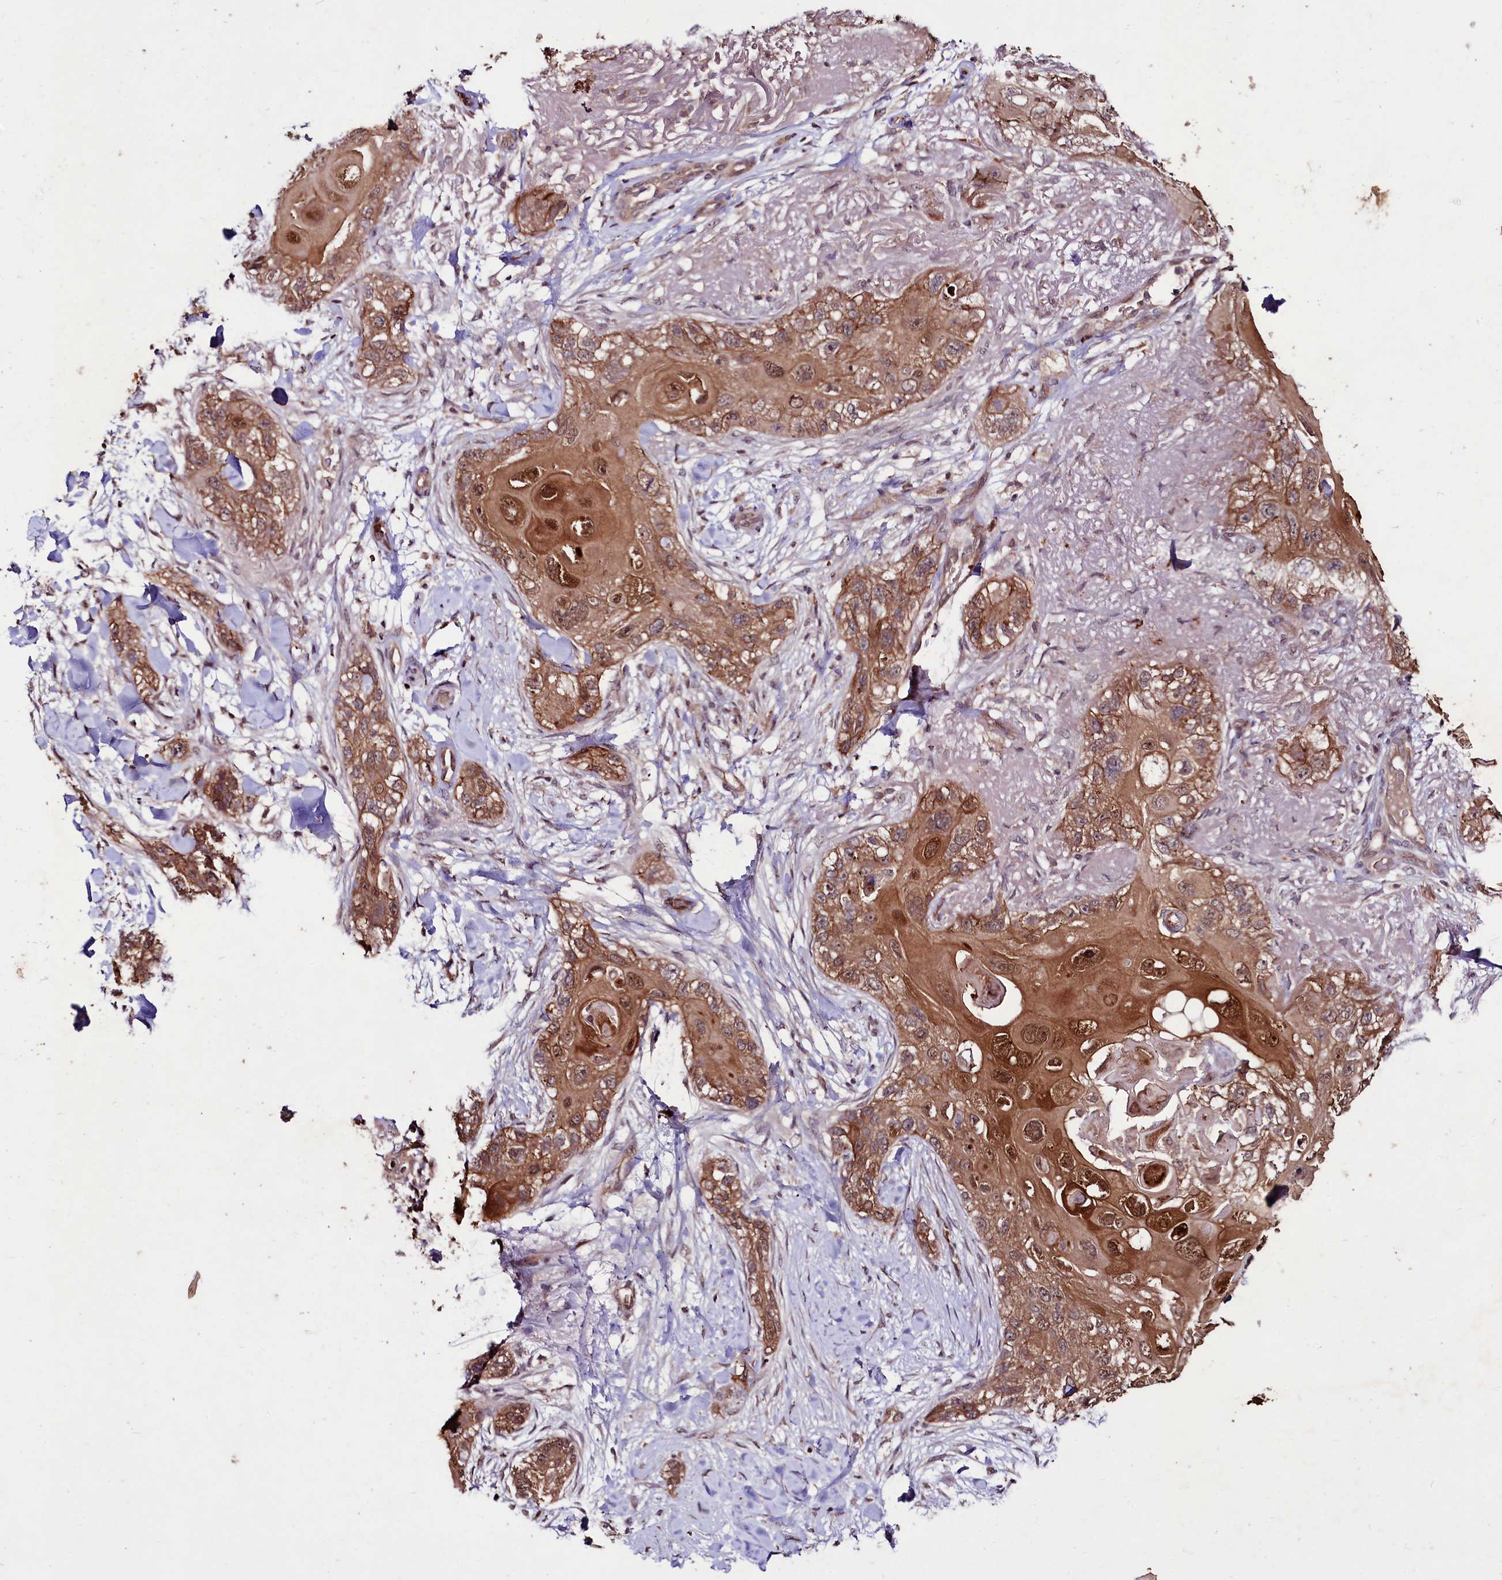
{"staining": {"intensity": "moderate", "quantity": ">75%", "location": "cytoplasmic/membranous,nuclear"}, "tissue": "skin cancer", "cell_type": "Tumor cells", "image_type": "cancer", "snomed": [{"axis": "morphology", "description": "Normal tissue, NOS"}, {"axis": "morphology", "description": "Squamous cell carcinoma, NOS"}, {"axis": "topography", "description": "Skin"}], "caption": "Immunohistochemistry (IHC) photomicrograph of neoplastic tissue: squamous cell carcinoma (skin) stained using IHC exhibits medium levels of moderate protein expression localized specifically in the cytoplasmic/membranous and nuclear of tumor cells, appearing as a cytoplasmic/membranous and nuclear brown color.", "gene": "KLRB1", "patient": {"sex": "male", "age": 72}}